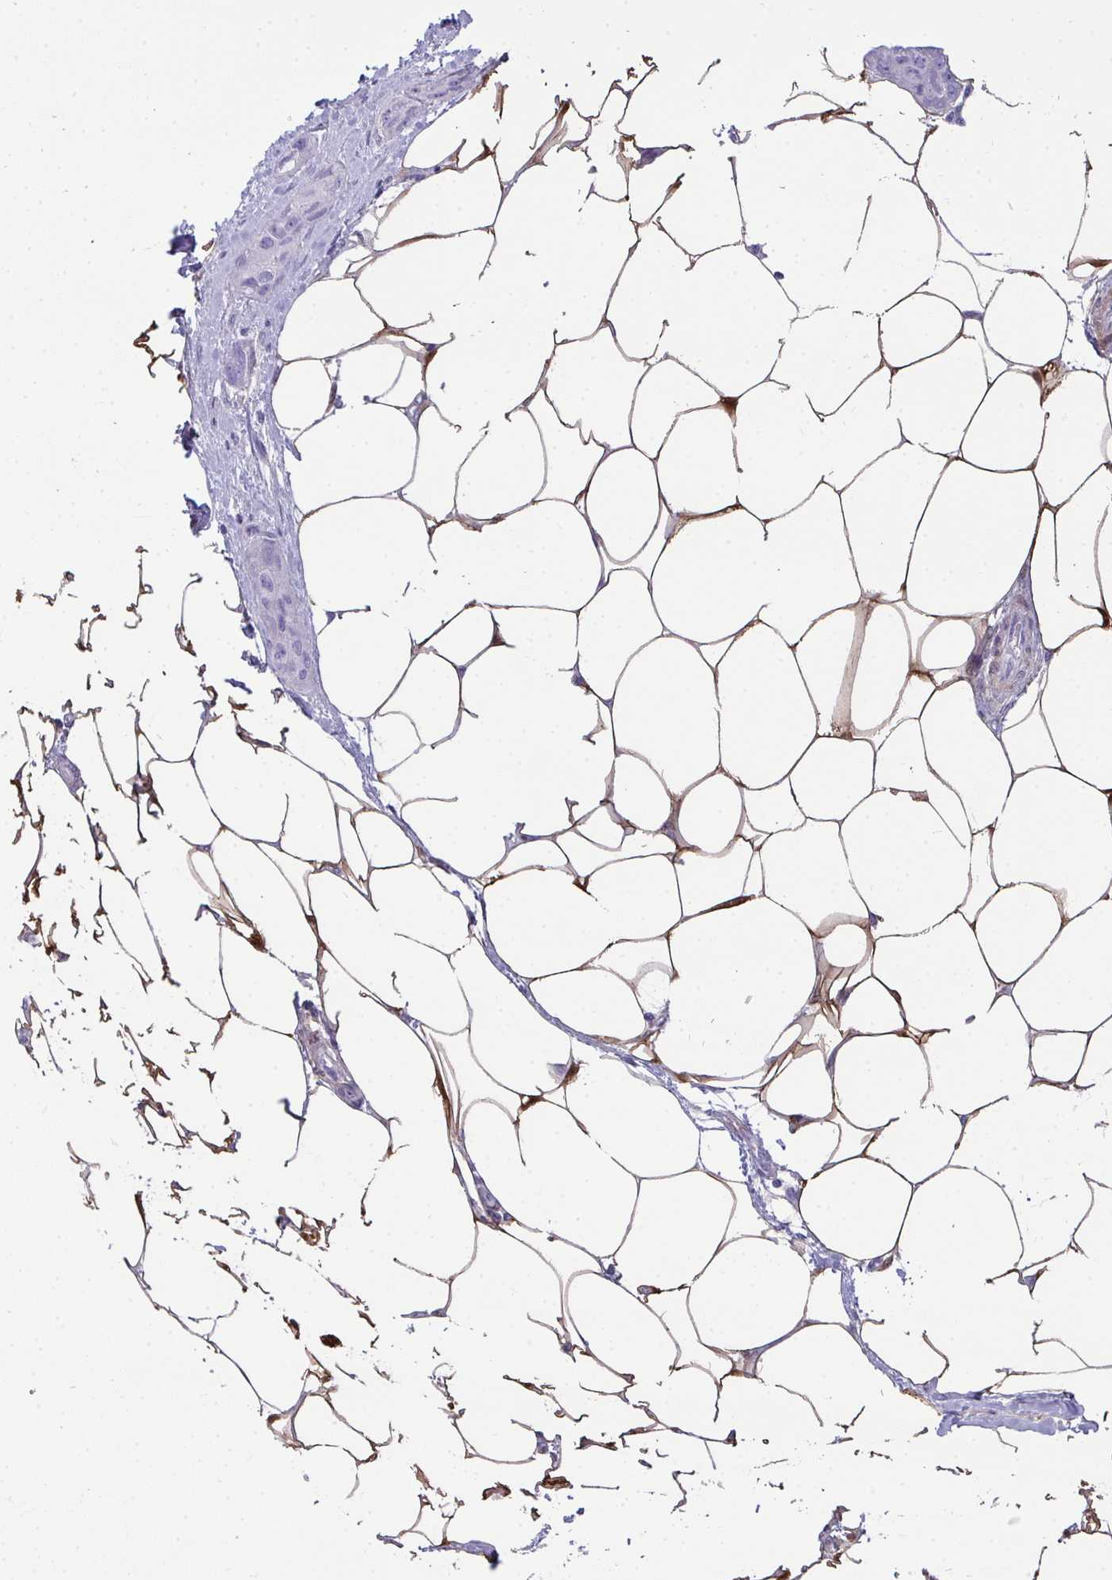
{"staining": {"intensity": "negative", "quantity": "none", "location": "none"}, "tissue": "breast cancer", "cell_type": "Tumor cells", "image_type": "cancer", "snomed": [{"axis": "morphology", "description": "Duct carcinoma"}, {"axis": "topography", "description": "Breast"}, {"axis": "topography", "description": "Lymph node"}], "caption": "This is an immunohistochemistry (IHC) micrograph of human invasive ductal carcinoma (breast). There is no positivity in tumor cells.", "gene": "HSPB6", "patient": {"sex": "female", "age": 80}}